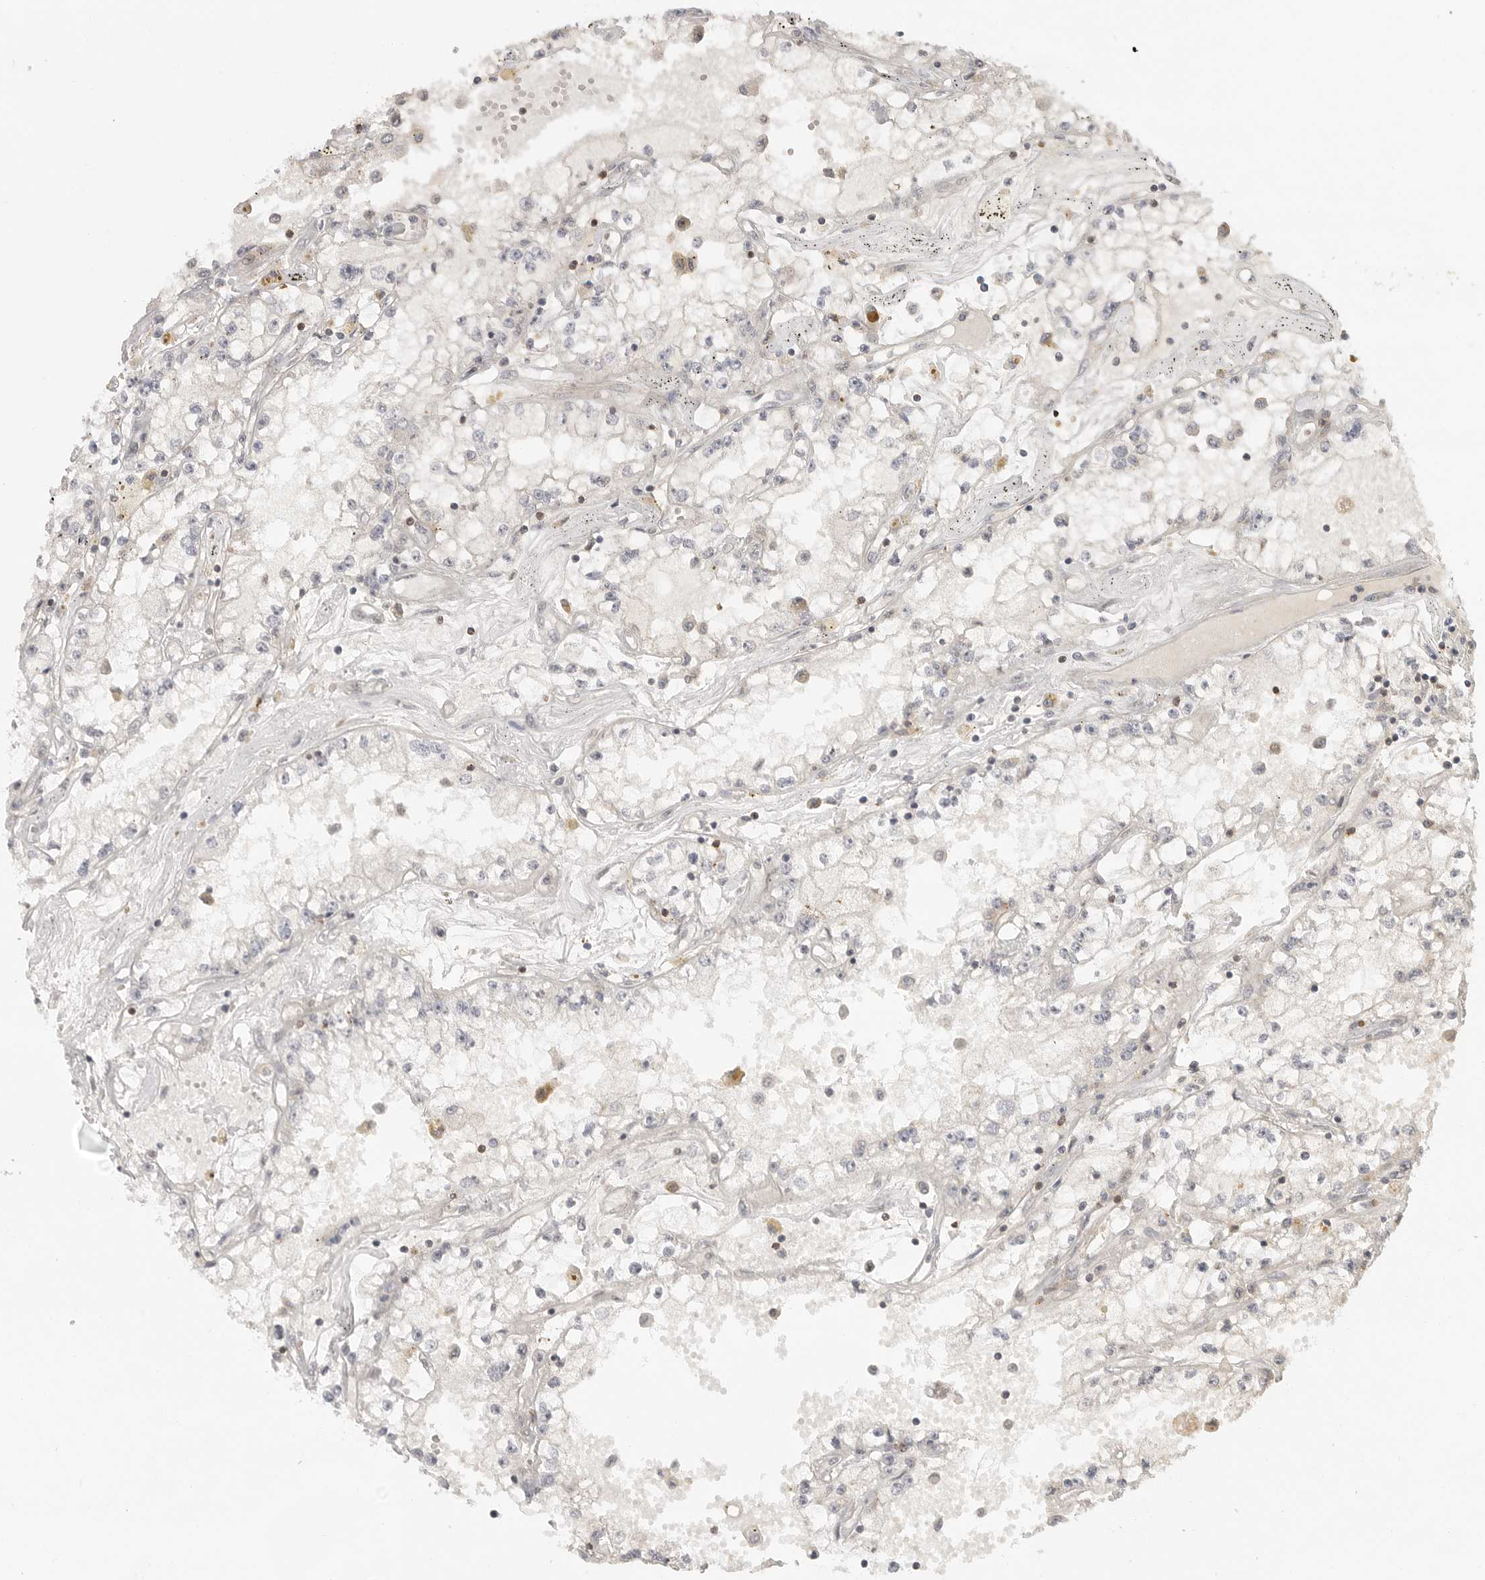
{"staining": {"intensity": "negative", "quantity": "none", "location": "none"}, "tissue": "renal cancer", "cell_type": "Tumor cells", "image_type": "cancer", "snomed": [{"axis": "morphology", "description": "Adenocarcinoma, NOS"}, {"axis": "topography", "description": "Kidney"}], "caption": "High power microscopy photomicrograph of an immunohistochemistry (IHC) image of renal adenocarcinoma, revealing no significant positivity in tumor cells.", "gene": "SH3KBP1", "patient": {"sex": "male", "age": 56}}